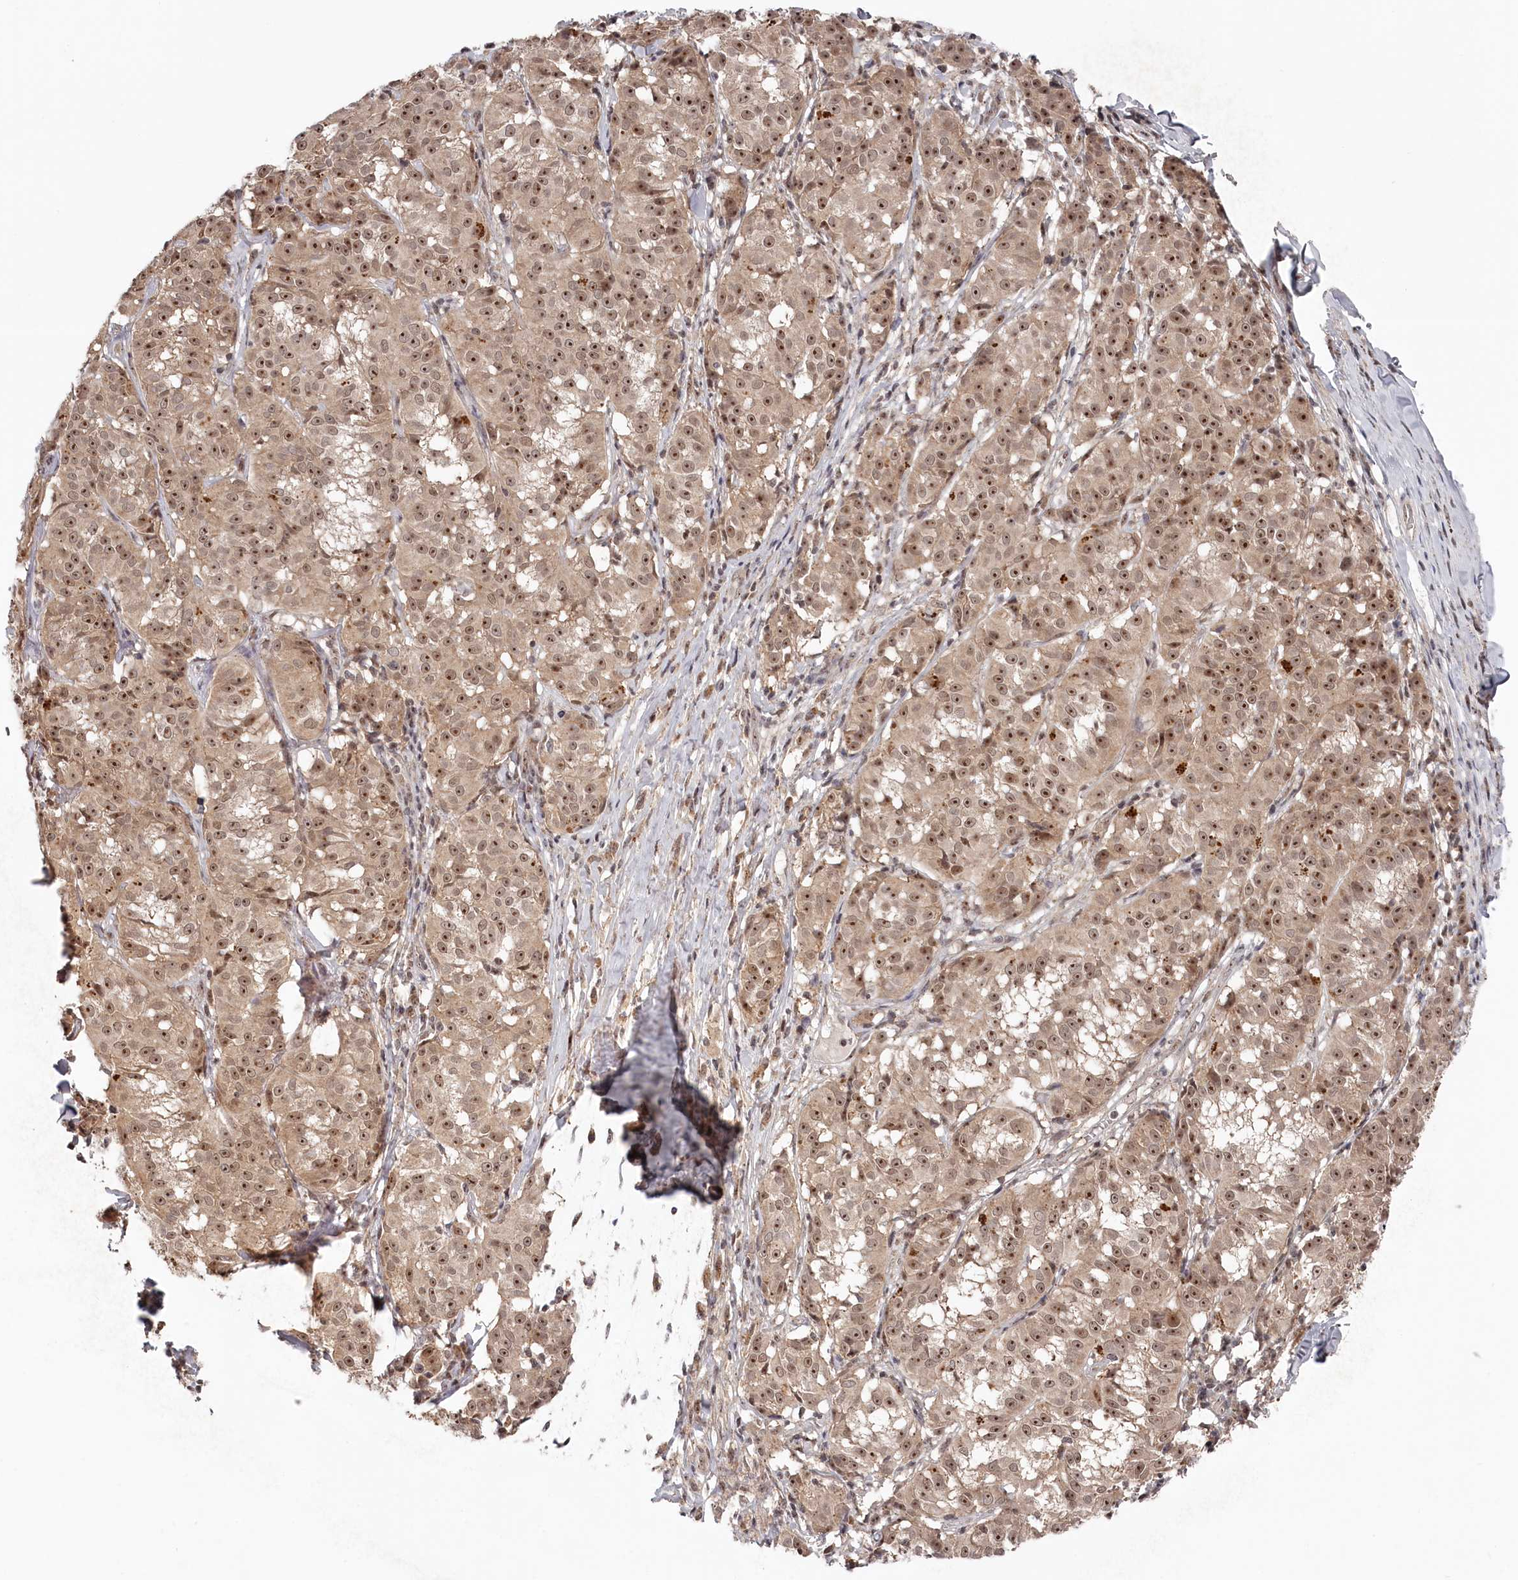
{"staining": {"intensity": "moderate", "quantity": ">75%", "location": "cytoplasmic/membranous,nuclear"}, "tissue": "melanoma", "cell_type": "Tumor cells", "image_type": "cancer", "snomed": [{"axis": "morphology", "description": "Malignant melanoma, NOS"}, {"axis": "topography", "description": "Skin"}], "caption": "Immunohistochemistry of human melanoma displays medium levels of moderate cytoplasmic/membranous and nuclear expression in about >75% of tumor cells. (brown staining indicates protein expression, while blue staining denotes nuclei).", "gene": "EXOSC1", "patient": {"sex": "female", "age": 72}}